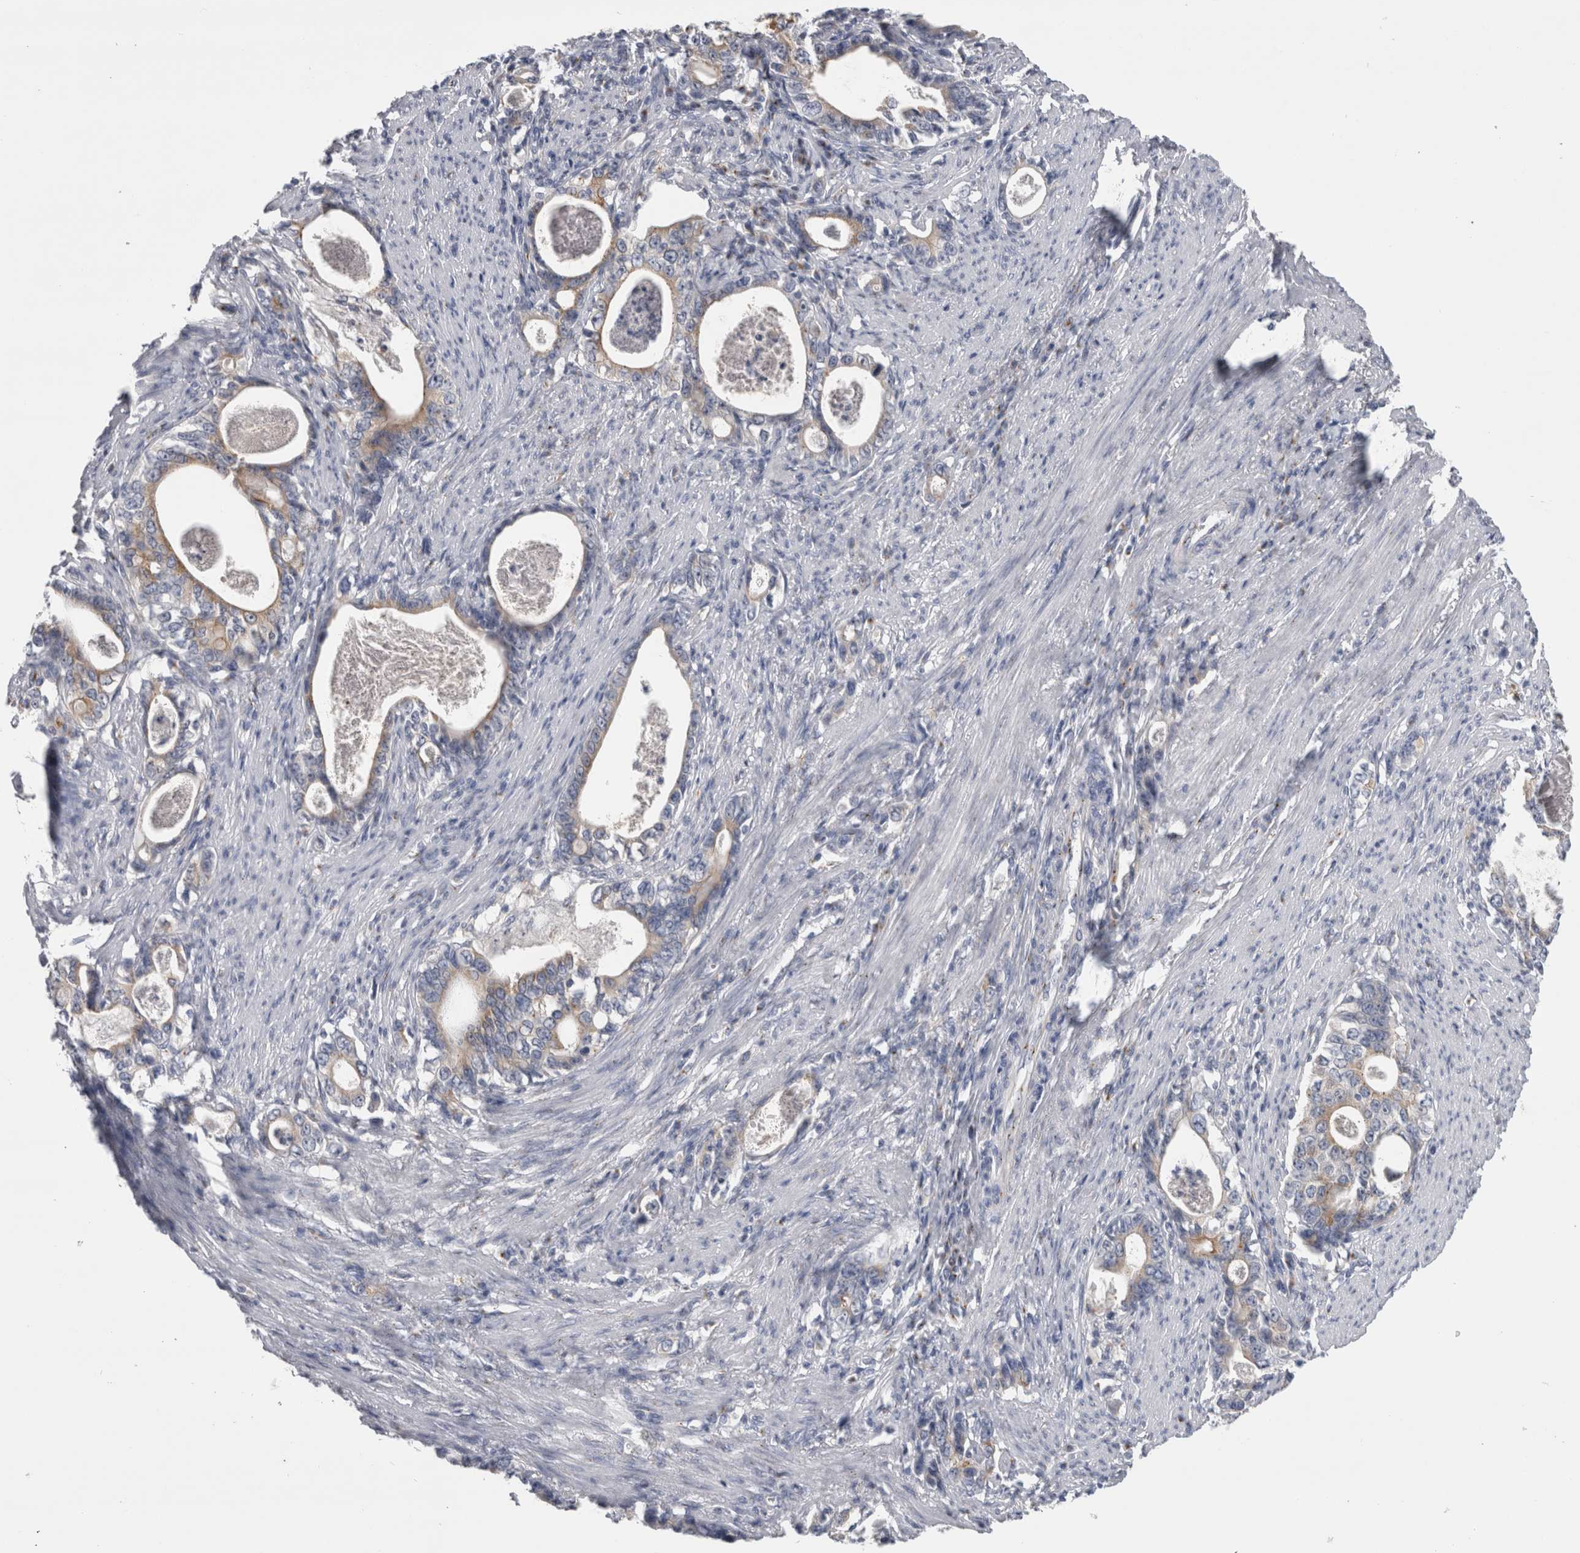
{"staining": {"intensity": "weak", "quantity": "25%-75%", "location": "cytoplasmic/membranous"}, "tissue": "stomach cancer", "cell_type": "Tumor cells", "image_type": "cancer", "snomed": [{"axis": "morphology", "description": "Adenocarcinoma, NOS"}, {"axis": "topography", "description": "Stomach, lower"}], "caption": "There is low levels of weak cytoplasmic/membranous staining in tumor cells of stomach adenocarcinoma, as demonstrated by immunohistochemical staining (brown color).", "gene": "AKAP9", "patient": {"sex": "female", "age": 72}}